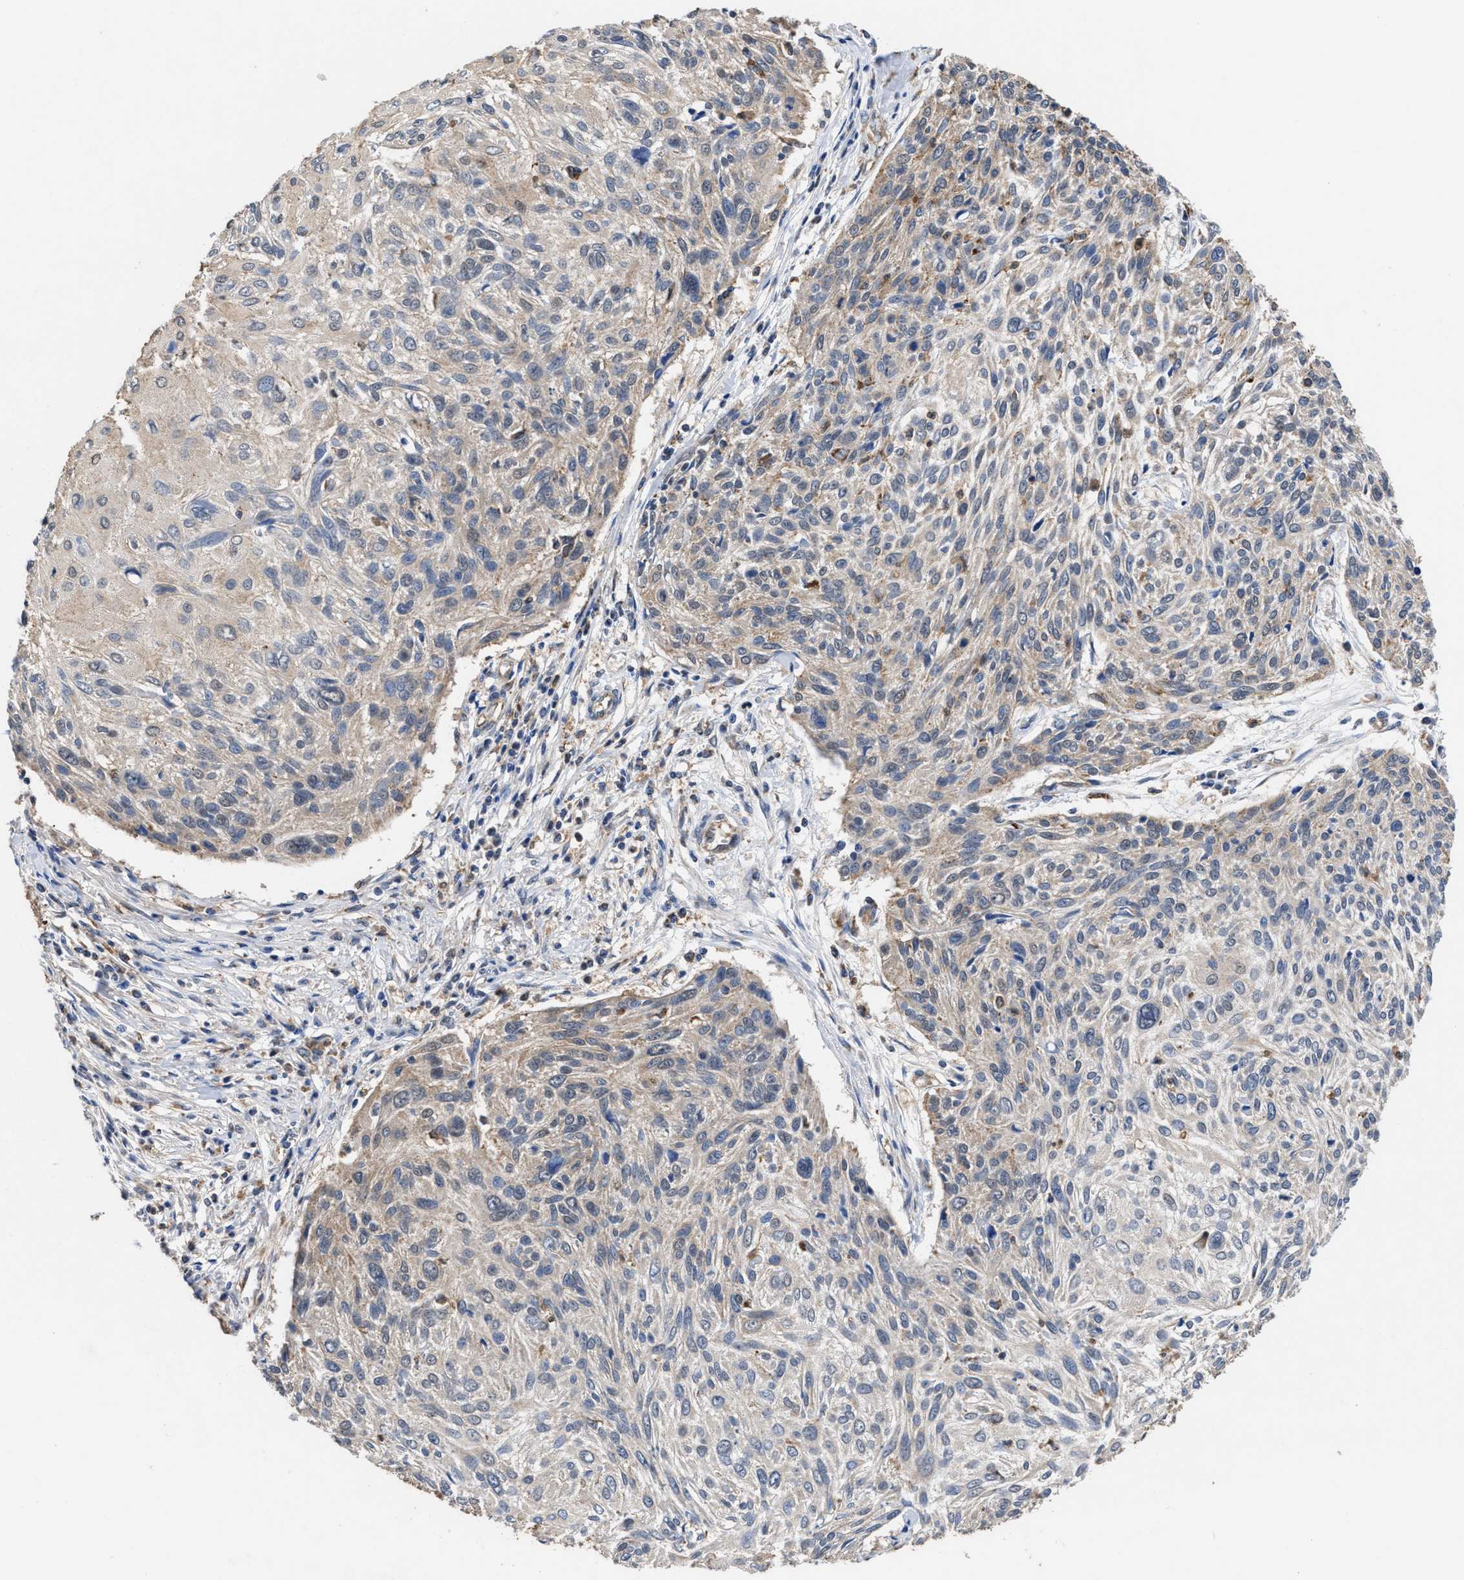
{"staining": {"intensity": "weak", "quantity": "<25%", "location": "cytoplasmic/membranous"}, "tissue": "cervical cancer", "cell_type": "Tumor cells", "image_type": "cancer", "snomed": [{"axis": "morphology", "description": "Squamous cell carcinoma, NOS"}, {"axis": "topography", "description": "Cervix"}], "caption": "Image shows no protein expression in tumor cells of cervical cancer (squamous cell carcinoma) tissue.", "gene": "ACLY", "patient": {"sex": "female", "age": 51}}